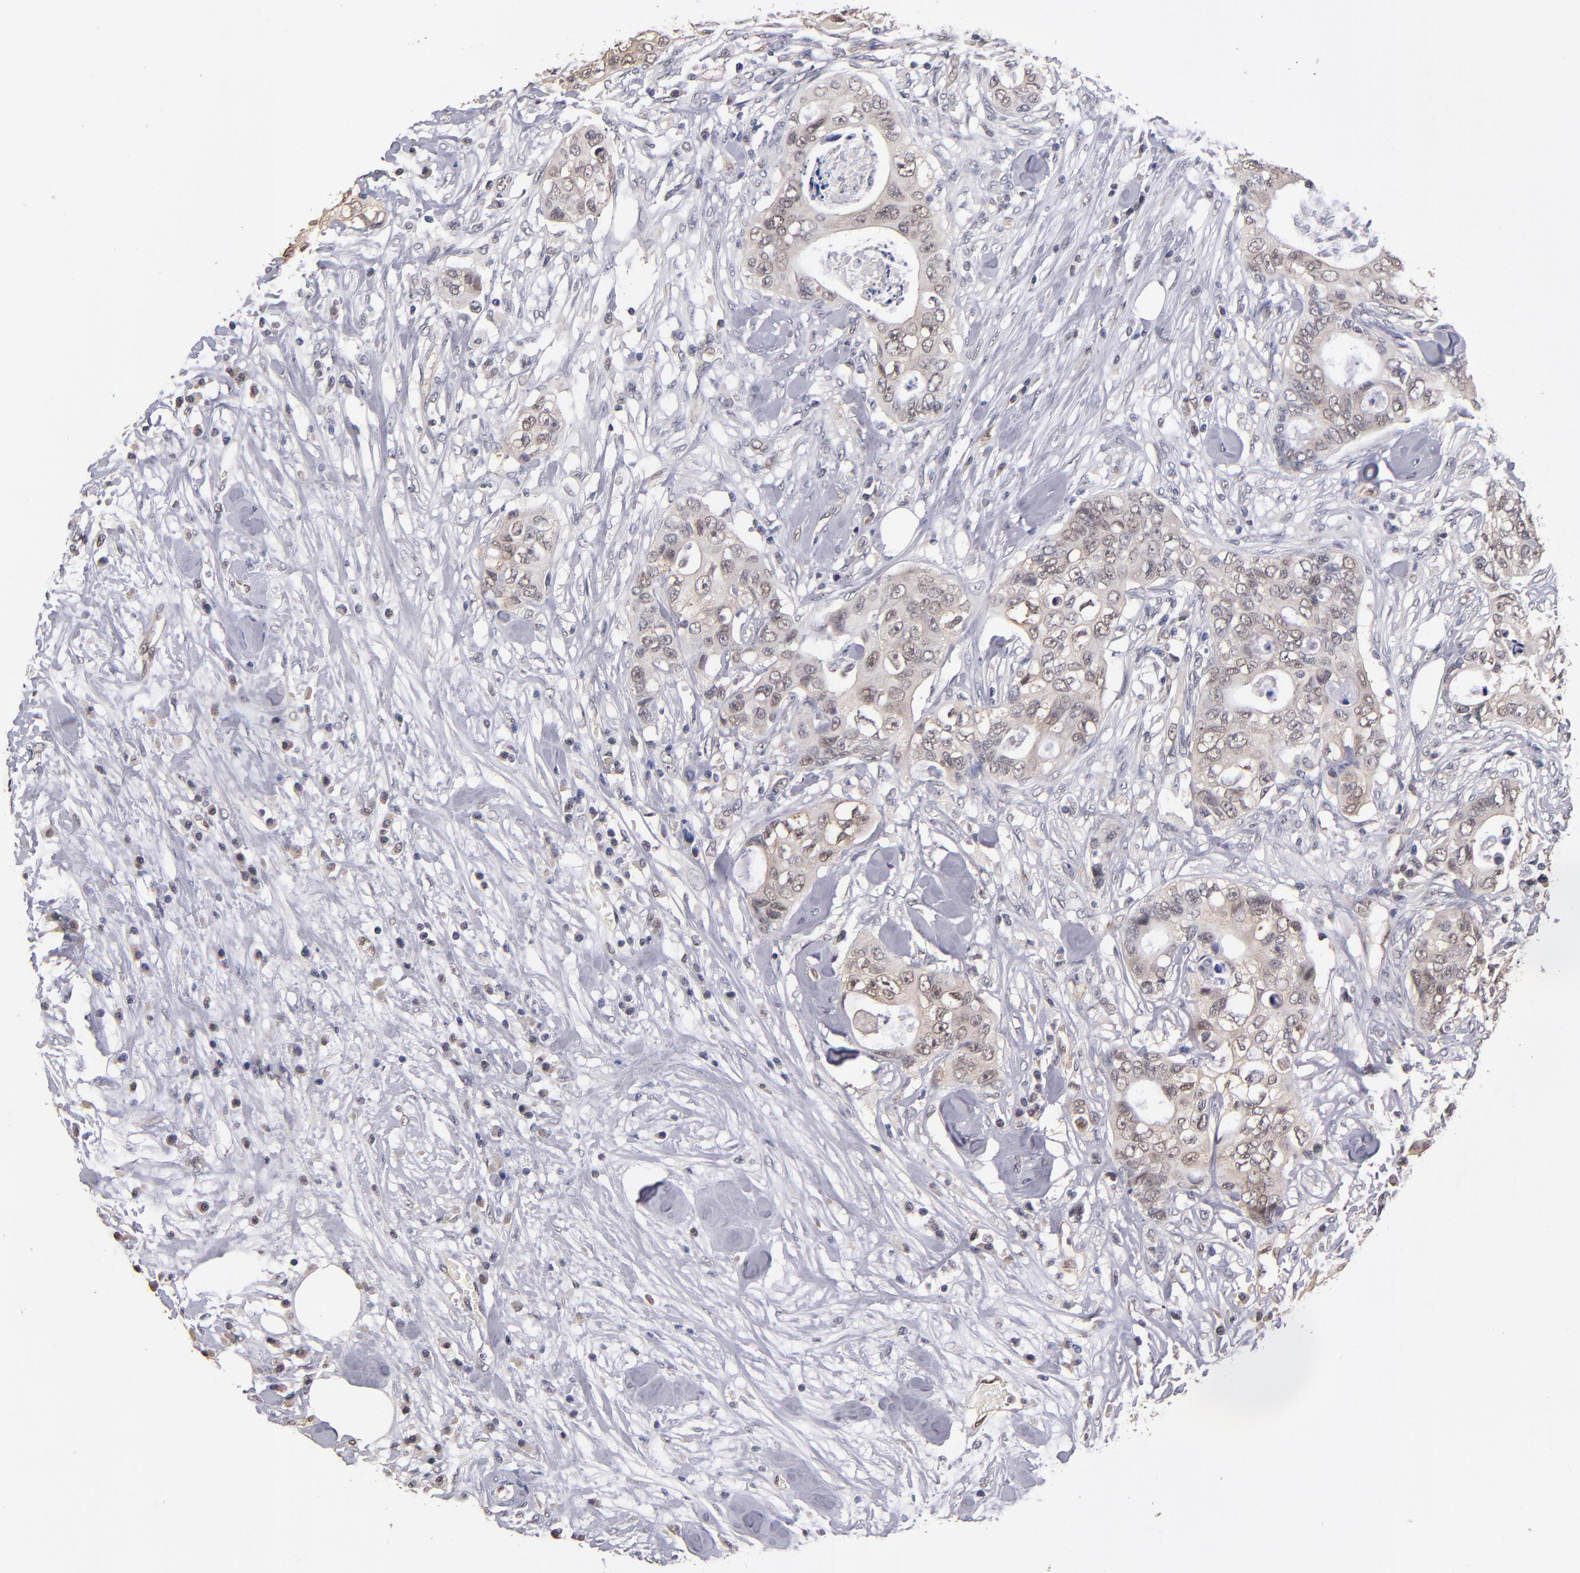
{"staining": {"intensity": "weak", "quantity": "25%-75%", "location": "cytoplasmic/membranous,nuclear"}, "tissue": "colorectal cancer", "cell_type": "Tumor cells", "image_type": "cancer", "snomed": [{"axis": "morphology", "description": "Adenocarcinoma, NOS"}, {"axis": "topography", "description": "Rectum"}], "caption": "Colorectal cancer stained with DAB (3,3'-diaminobenzidine) immunohistochemistry (IHC) demonstrates low levels of weak cytoplasmic/membranous and nuclear positivity in approximately 25%-75% of tumor cells.", "gene": "PSMD10", "patient": {"sex": "female", "age": 57}}